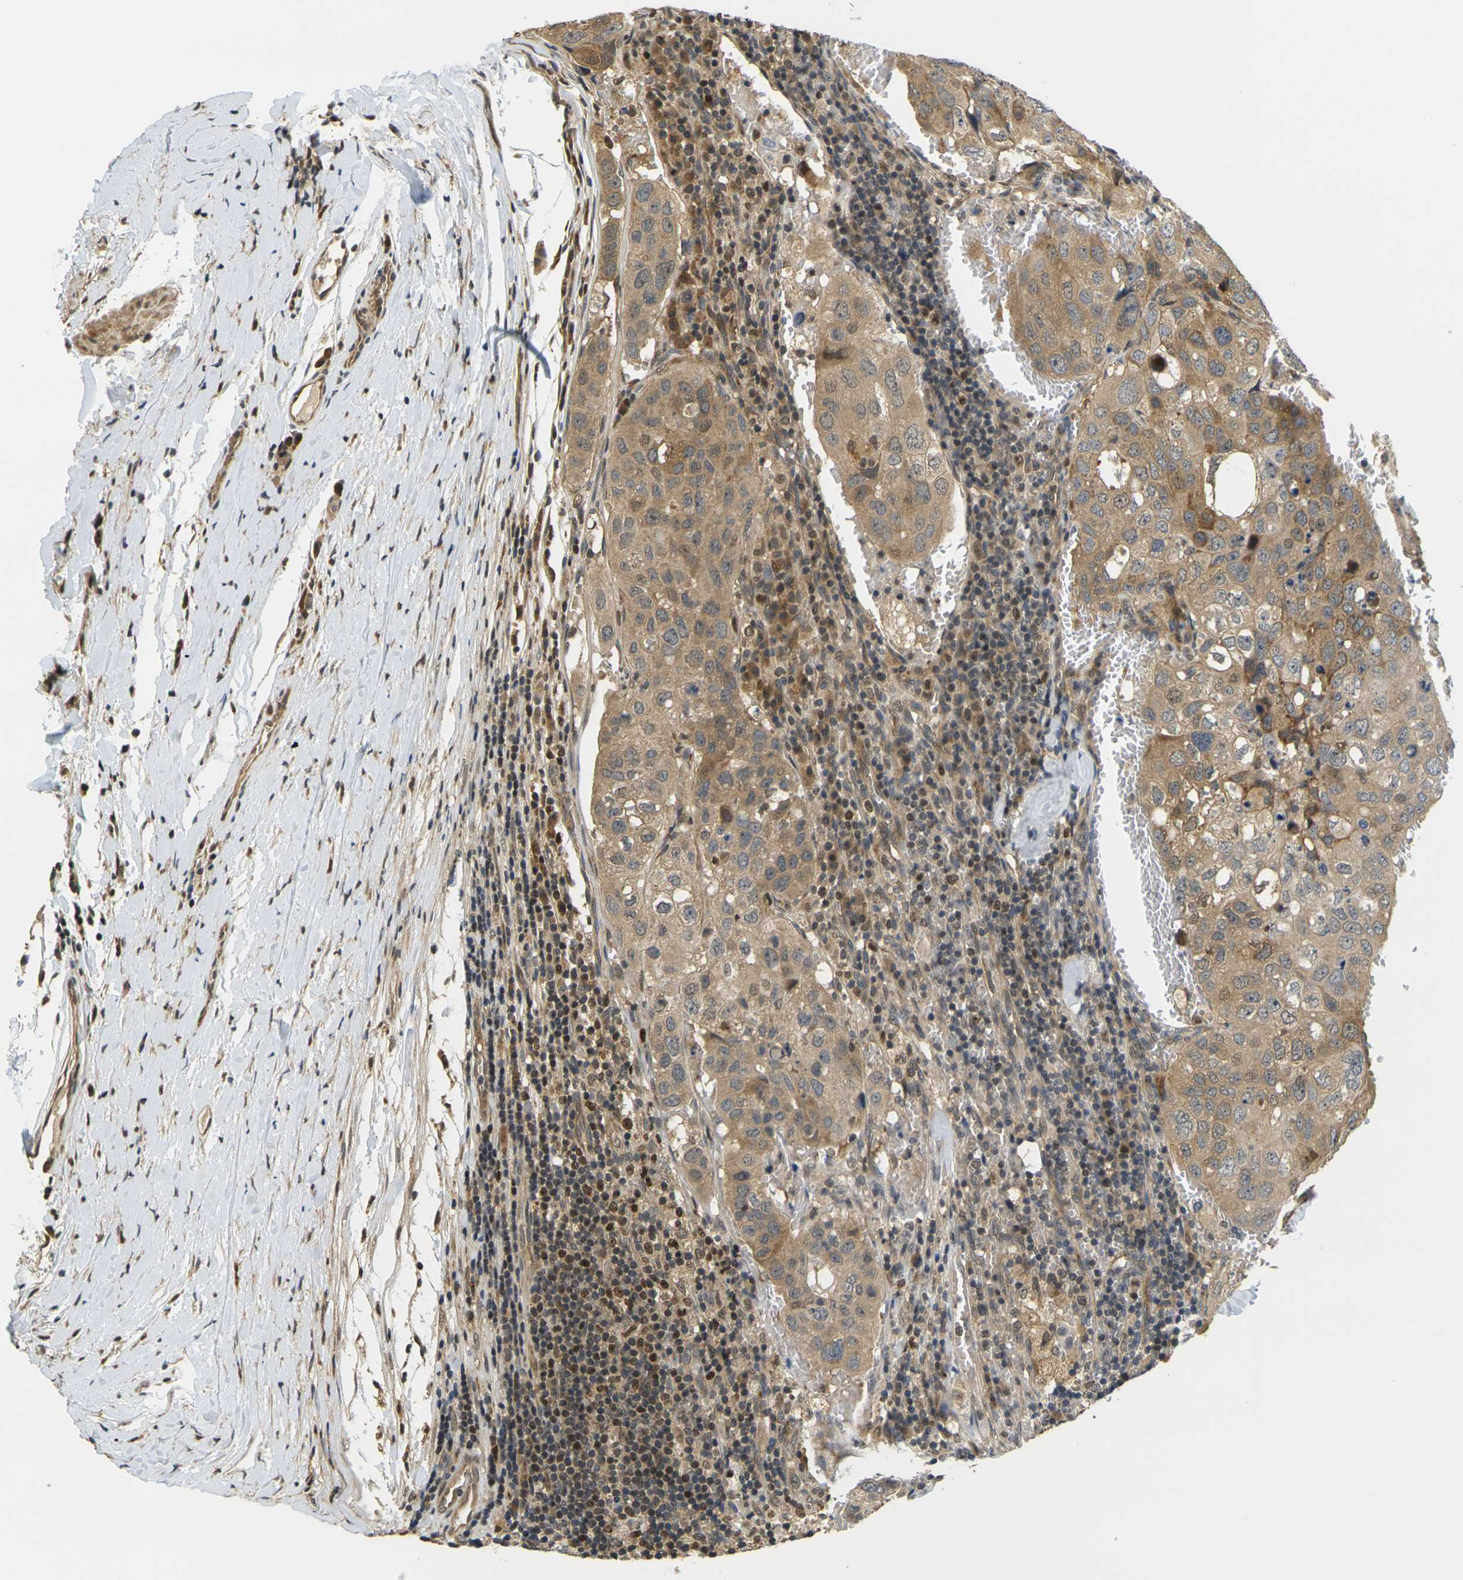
{"staining": {"intensity": "moderate", "quantity": ">75%", "location": "cytoplasmic/membranous"}, "tissue": "urothelial cancer", "cell_type": "Tumor cells", "image_type": "cancer", "snomed": [{"axis": "morphology", "description": "Urothelial carcinoma, High grade"}, {"axis": "topography", "description": "Lymph node"}, {"axis": "topography", "description": "Urinary bladder"}], "caption": "Moderate cytoplasmic/membranous staining for a protein is seen in approximately >75% of tumor cells of urothelial carcinoma (high-grade) using immunohistochemistry.", "gene": "KLHL8", "patient": {"sex": "male", "age": 51}}